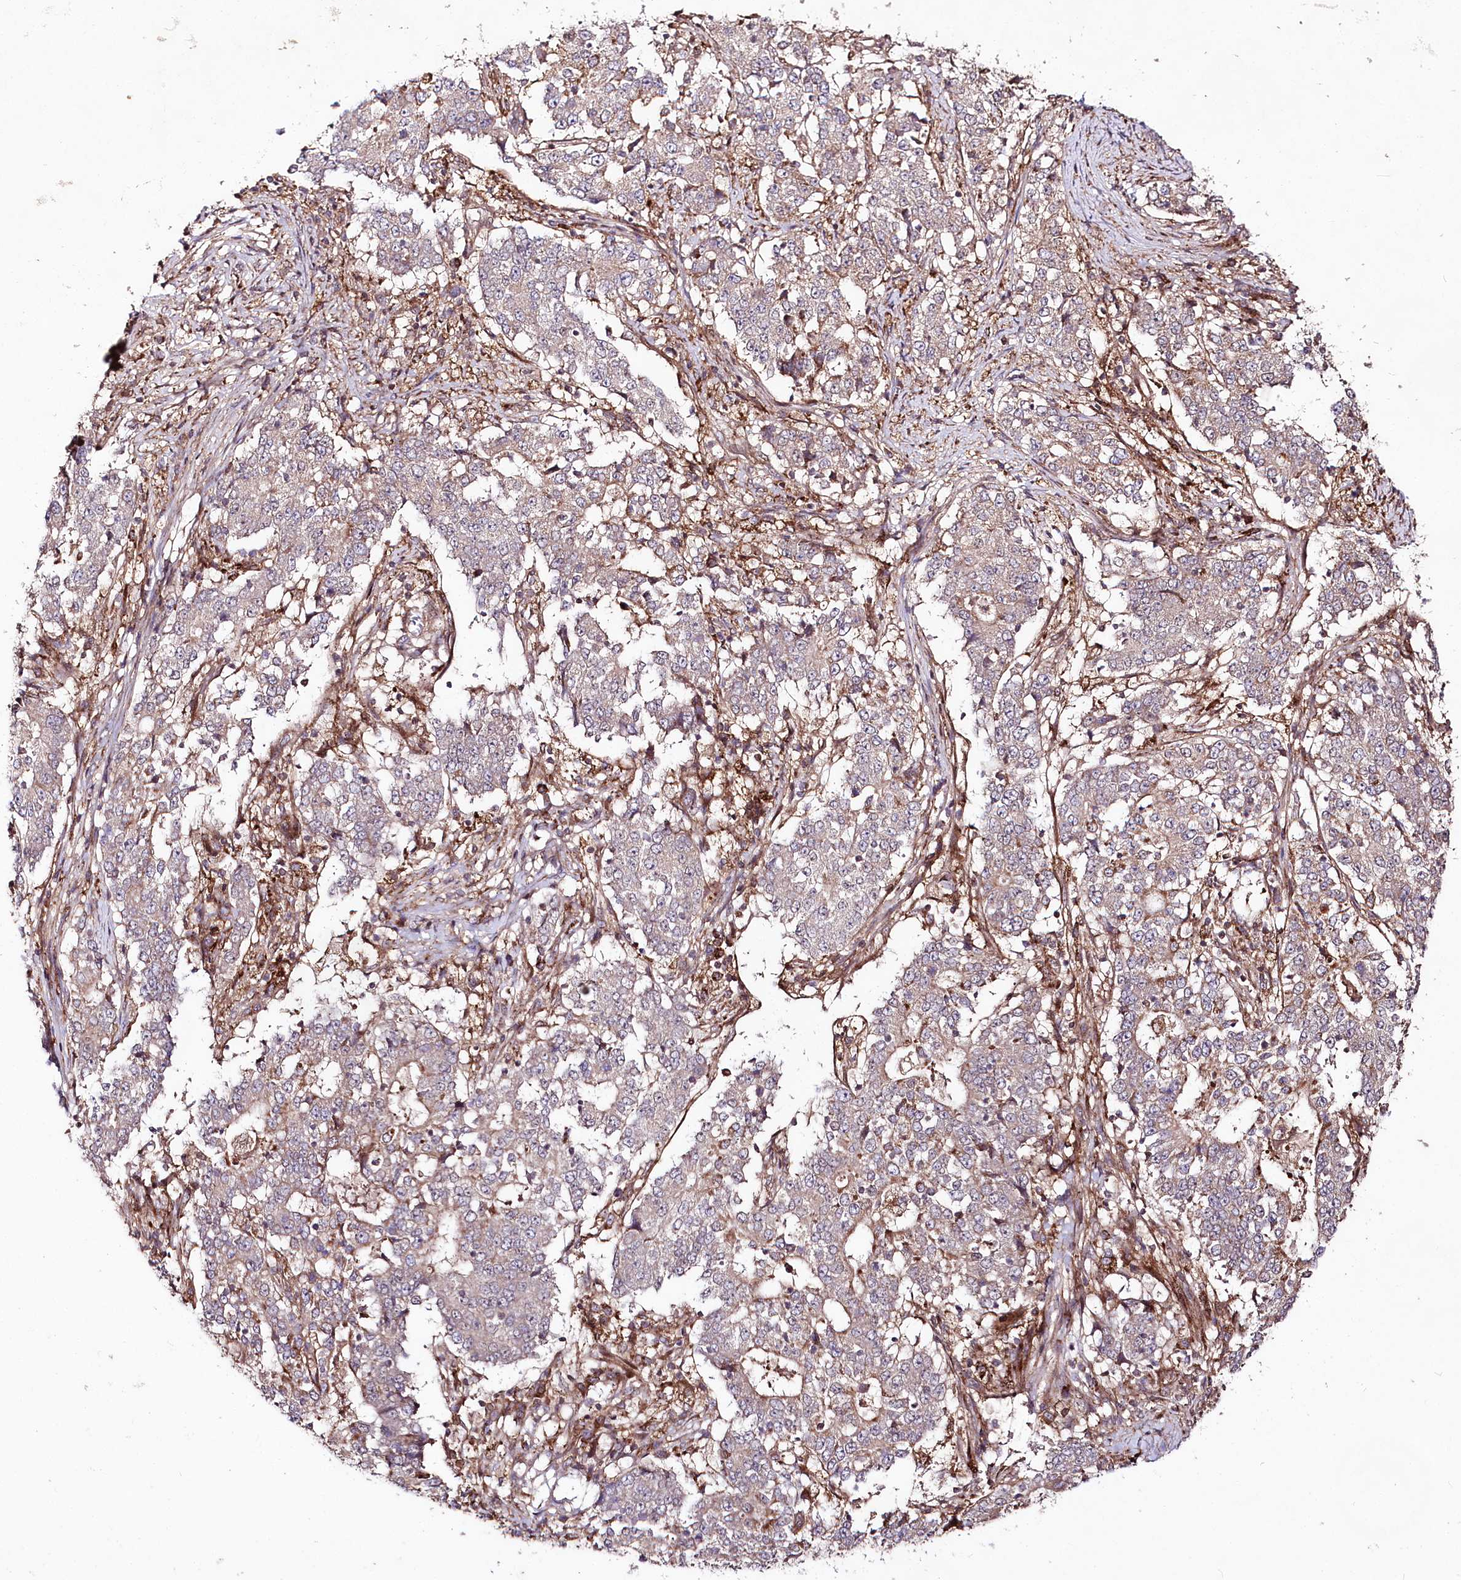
{"staining": {"intensity": "weak", "quantity": "<25%", "location": "cytoplasmic/membranous"}, "tissue": "stomach cancer", "cell_type": "Tumor cells", "image_type": "cancer", "snomed": [{"axis": "morphology", "description": "Adenocarcinoma, NOS"}, {"axis": "topography", "description": "Stomach"}], "caption": "Immunohistochemical staining of human adenocarcinoma (stomach) shows no significant expression in tumor cells. The staining was performed using DAB to visualize the protein expression in brown, while the nuclei were stained in blue with hematoxylin (Magnification: 20x).", "gene": "PHLDB1", "patient": {"sex": "male", "age": 59}}